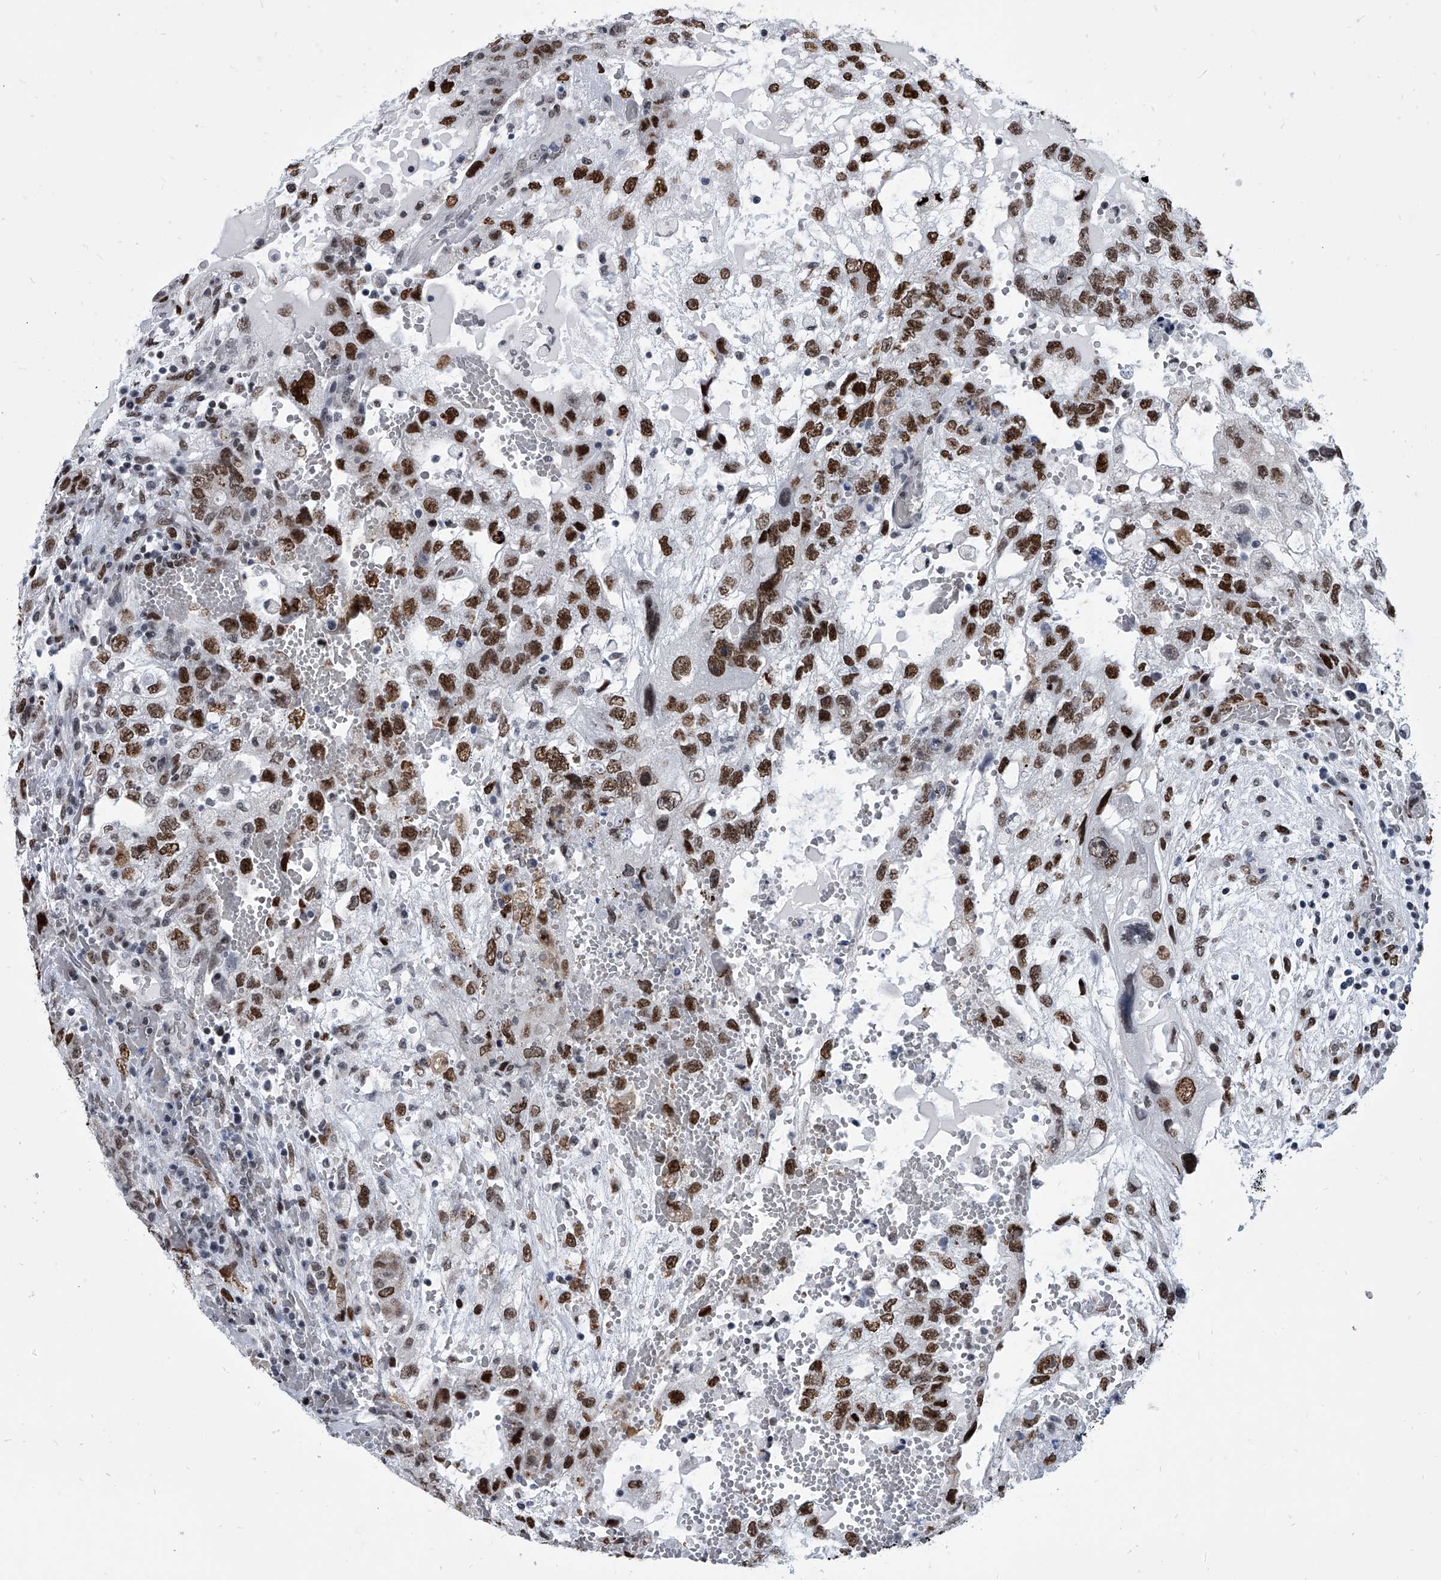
{"staining": {"intensity": "strong", "quantity": ">75%", "location": "nuclear"}, "tissue": "testis cancer", "cell_type": "Tumor cells", "image_type": "cancer", "snomed": [{"axis": "morphology", "description": "Carcinoma, Embryonal, NOS"}, {"axis": "topography", "description": "Testis"}], "caption": "Strong nuclear positivity for a protein is appreciated in approximately >75% of tumor cells of embryonal carcinoma (testis) using IHC.", "gene": "SIM2", "patient": {"sex": "male", "age": 36}}